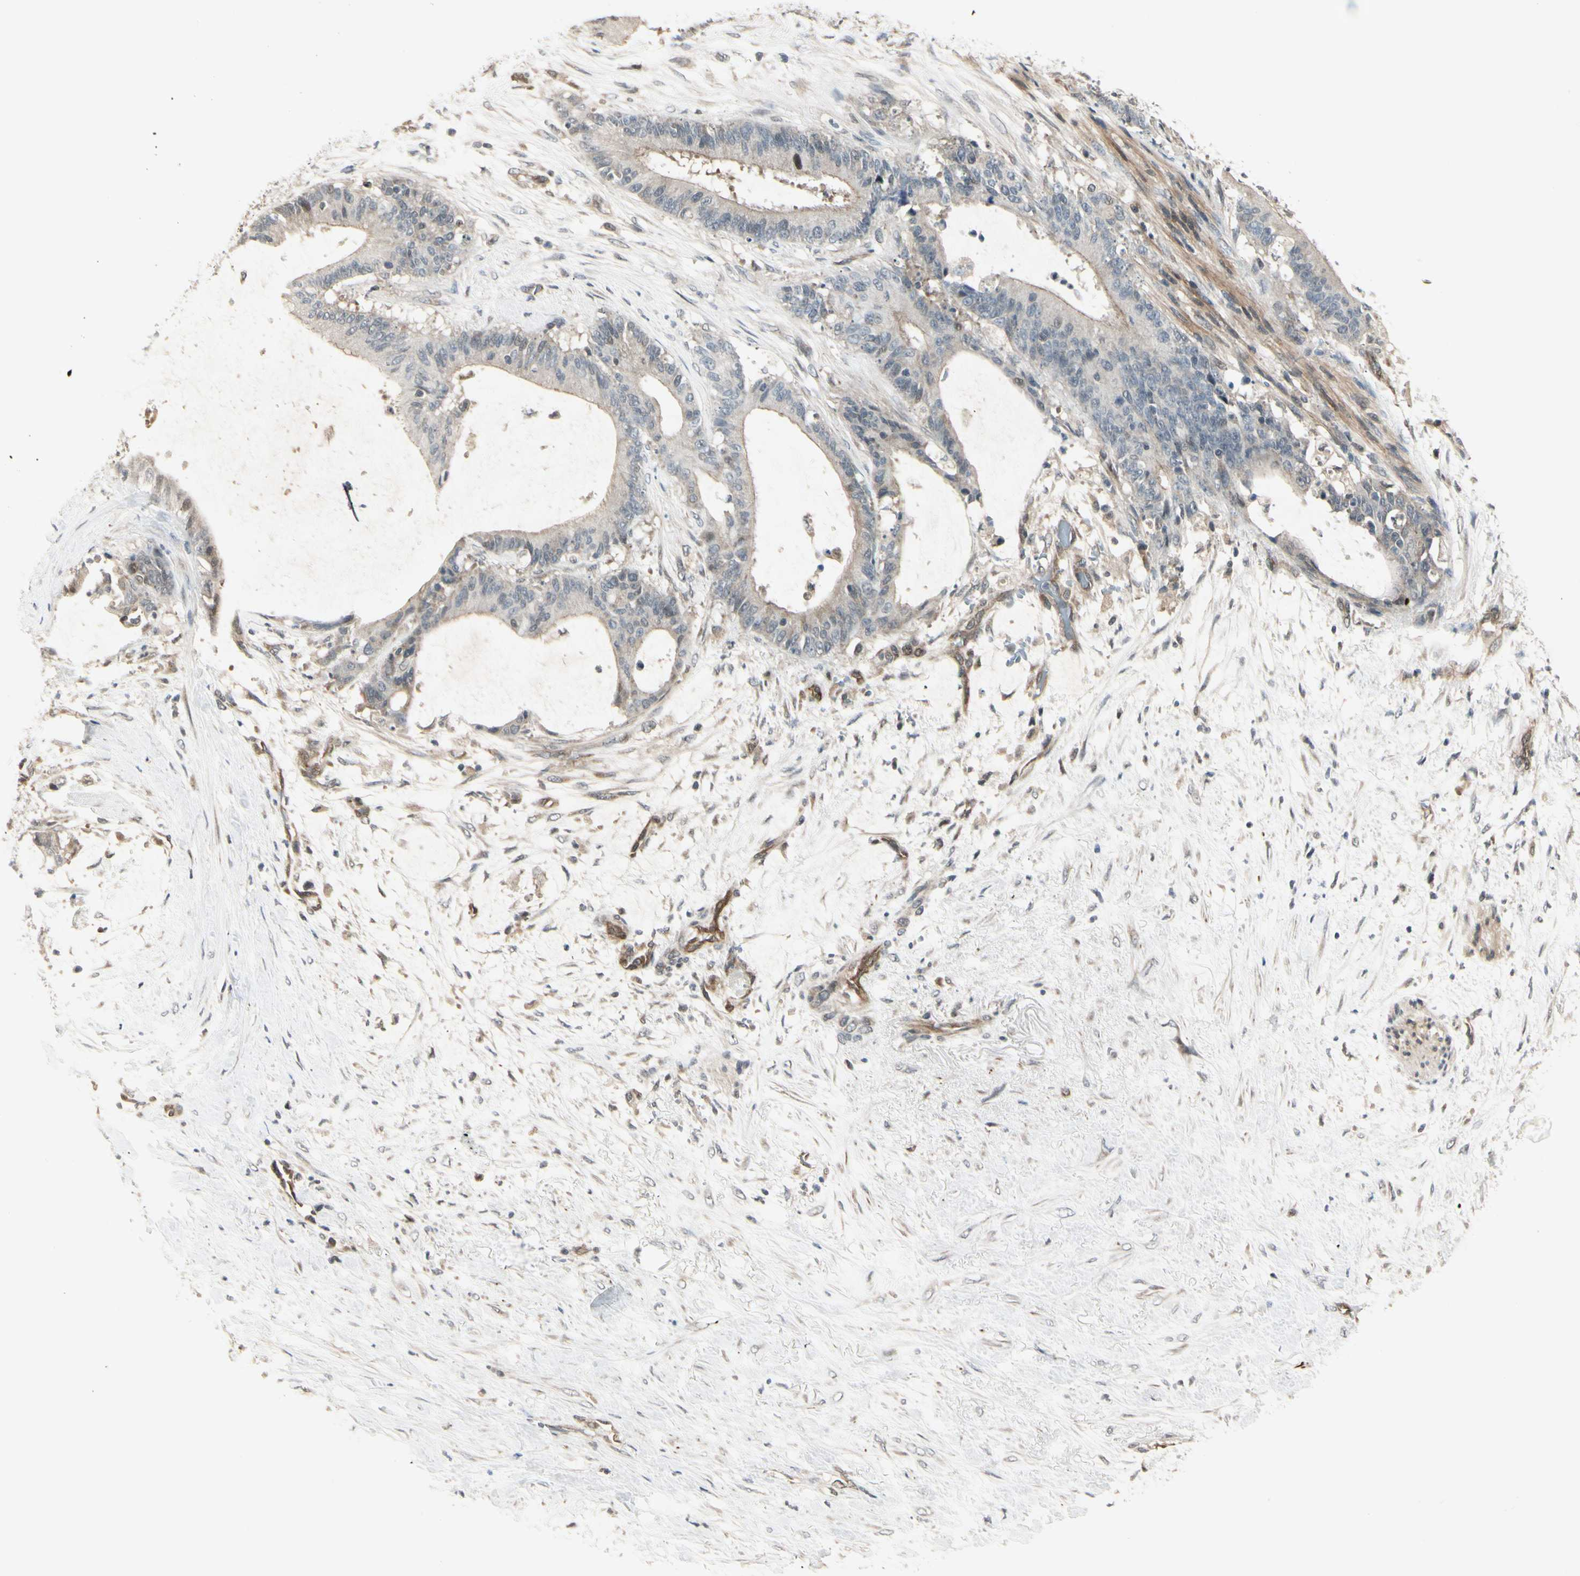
{"staining": {"intensity": "weak", "quantity": "25%-75%", "location": "cytoplasmic/membranous"}, "tissue": "liver cancer", "cell_type": "Tumor cells", "image_type": "cancer", "snomed": [{"axis": "morphology", "description": "Cholangiocarcinoma"}, {"axis": "topography", "description": "Liver"}], "caption": "A brown stain highlights weak cytoplasmic/membranous expression of a protein in human cholangiocarcinoma (liver) tumor cells. (DAB IHC with brightfield microscopy, high magnification).", "gene": "SVBP", "patient": {"sex": "female", "age": 73}}